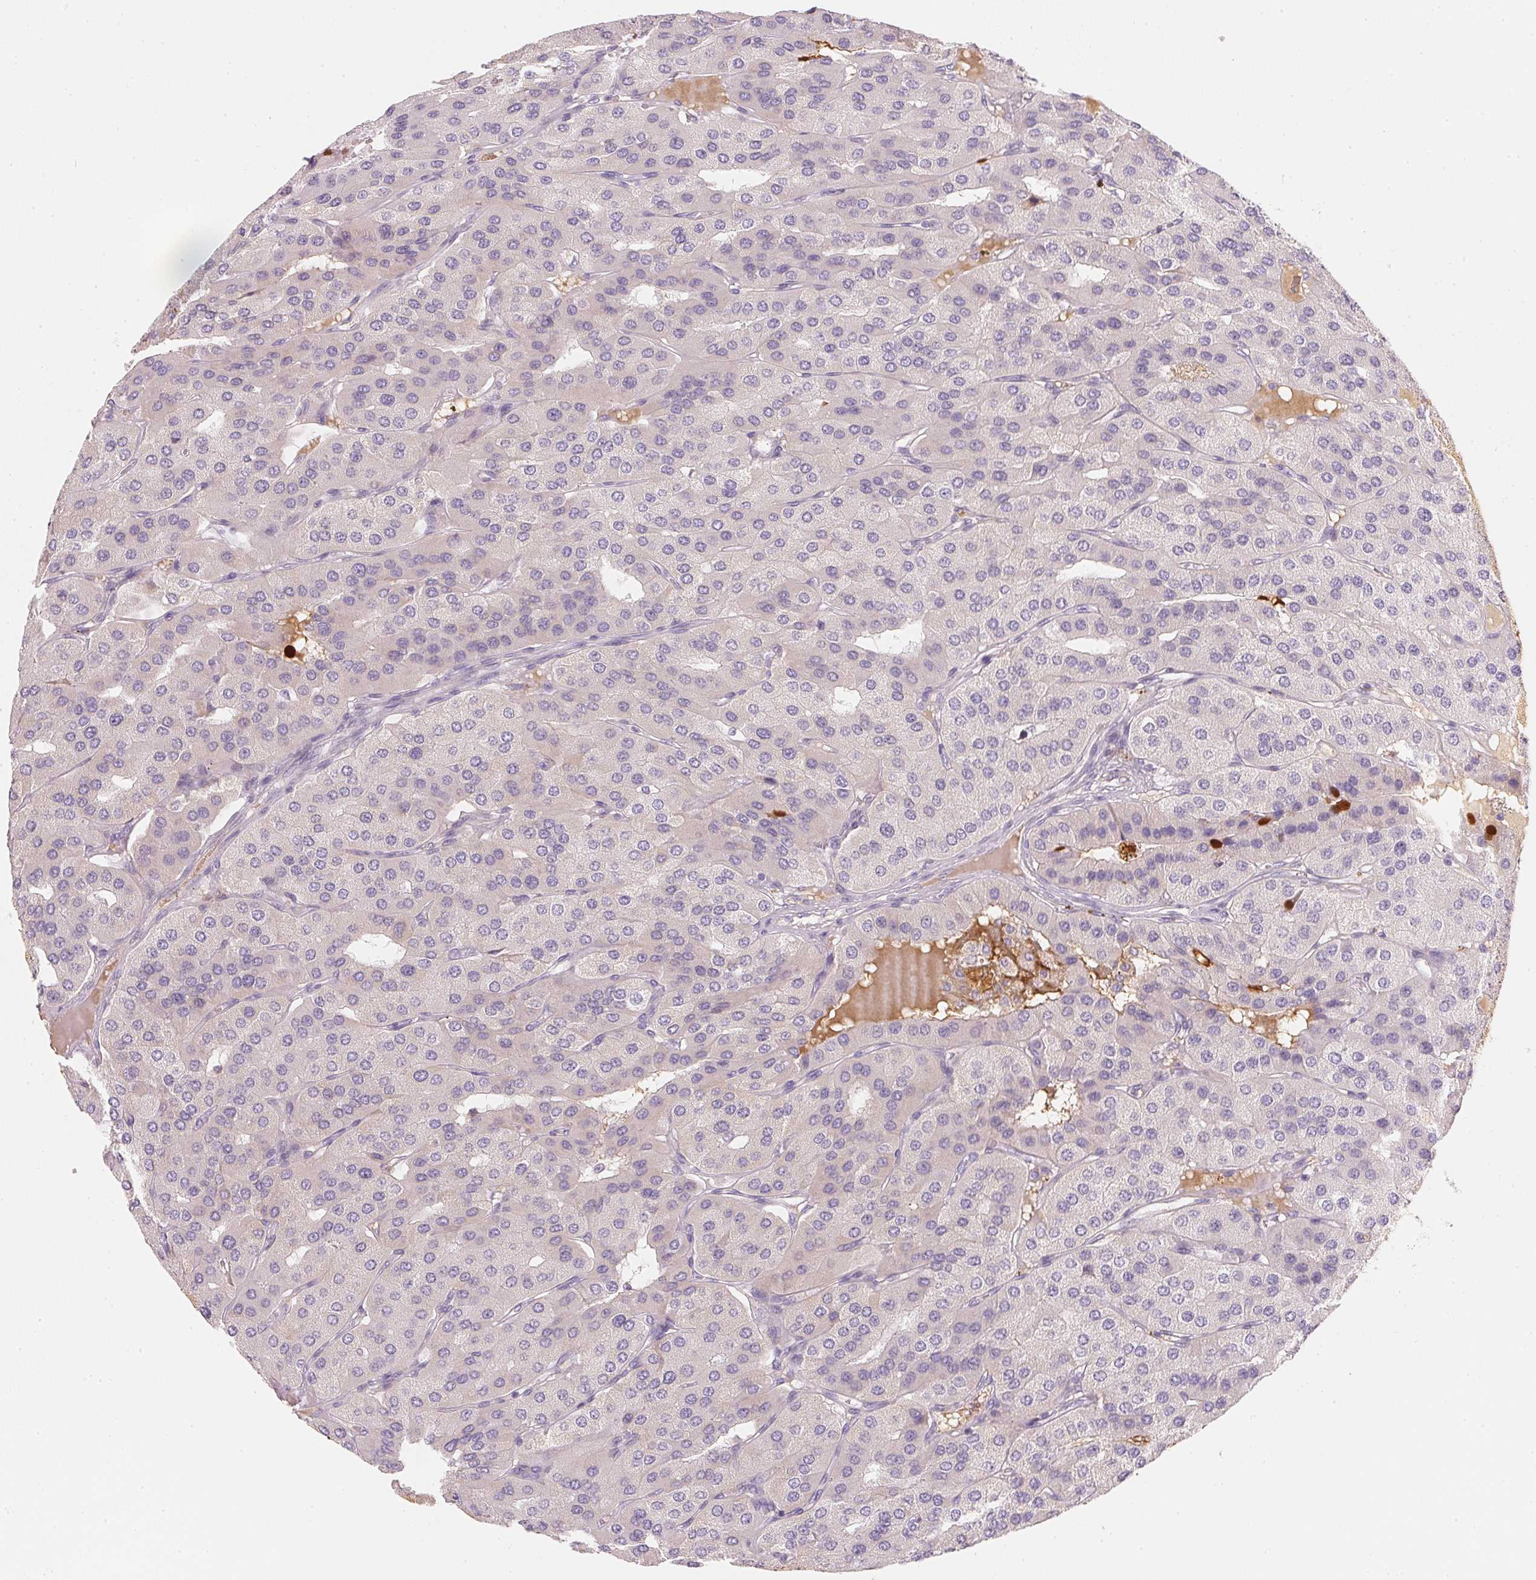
{"staining": {"intensity": "negative", "quantity": "none", "location": "none"}, "tissue": "parathyroid gland", "cell_type": "Glandular cells", "image_type": "normal", "snomed": [{"axis": "morphology", "description": "Normal tissue, NOS"}, {"axis": "morphology", "description": "Adenoma, NOS"}, {"axis": "topography", "description": "Parathyroid gland"}], "caption": "This is an IHC micrograph of unremarkable human parathyroid gland. There is no positivity in glandular cells.", "gene": "RMDN2", "patient": {"sex": "female", "age": 86}}